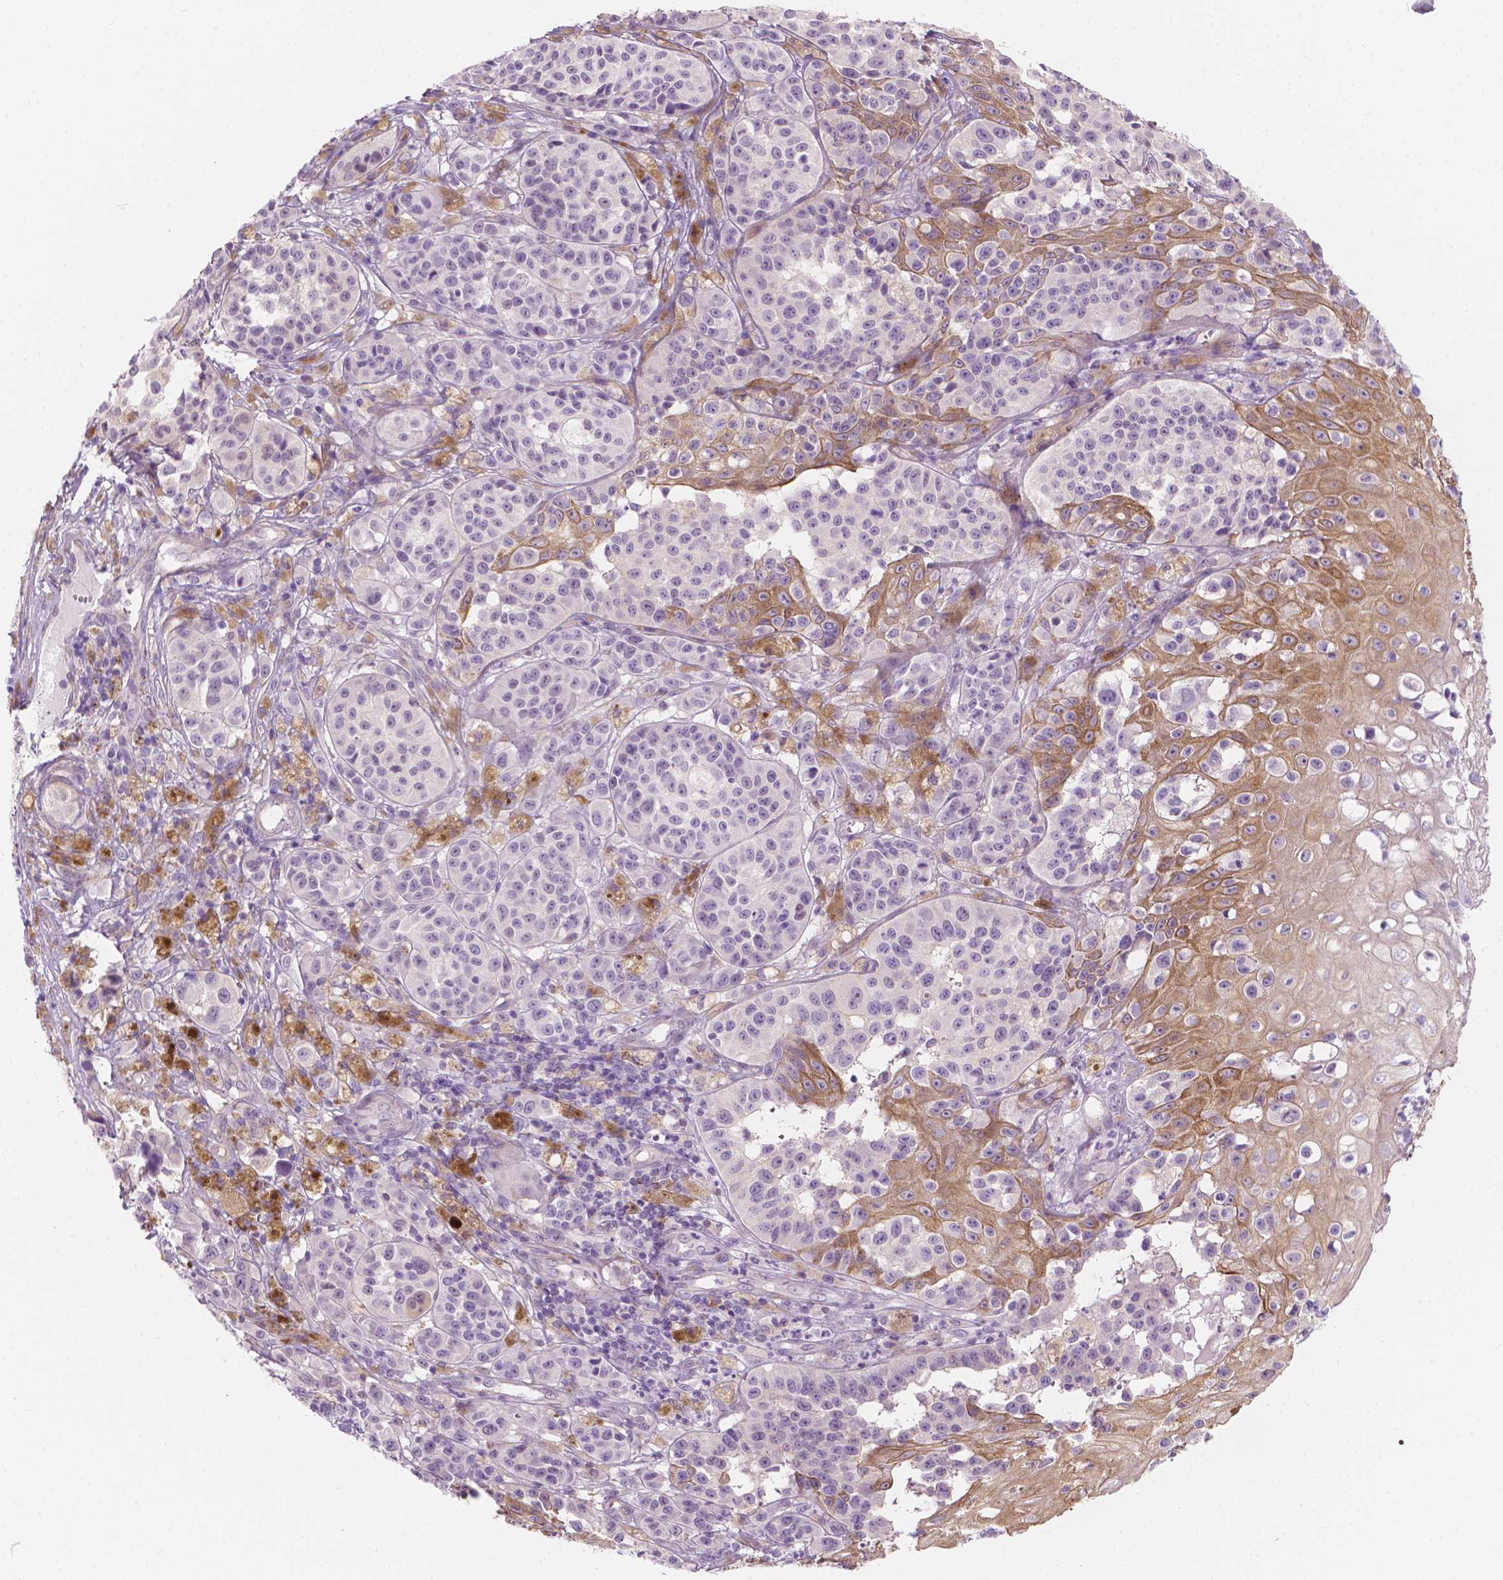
{"staining": {"intensity": "negative", "quantity": "none", "location": "none"}, "tissue": "melanoma", "cell_type": "Tumor cells", "image_type": "cancer", "snomed": [{"axis": "morphology", "description": "Malignant melanoma, NOS"}, {"axis": "topography", "description": "Skin"}], "caption": "Malignant melanoma stained for a protein using immunohistochemistry shows no expression tumor cells.", "gene": "EPPK1", "patient": {"sex": "female", "age": 58}}